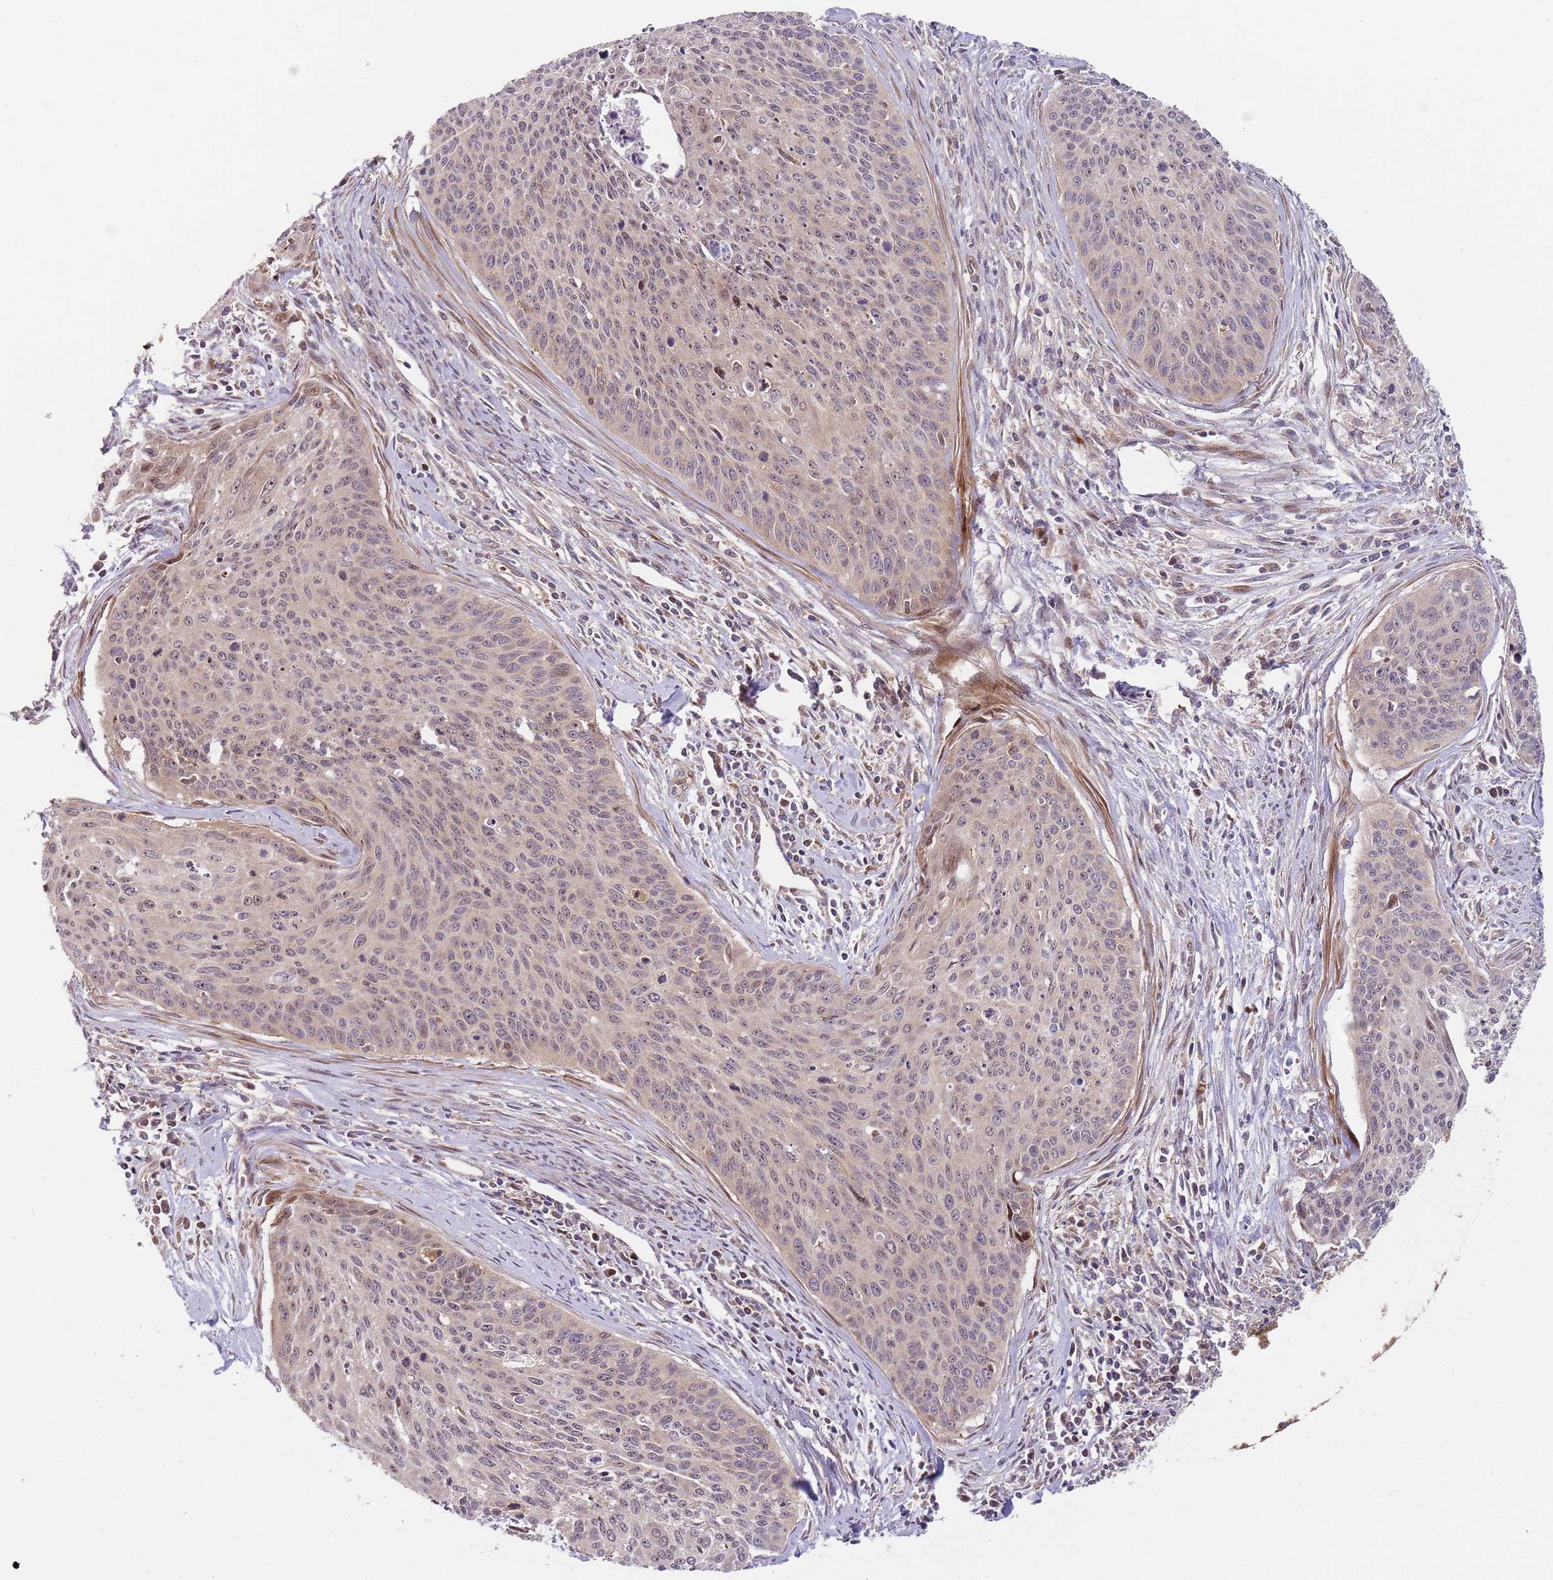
{"staining": {"intensity": "weak", "quantity": "<25%", "location": "nuclear"}, "tissue": "cervical cancer", "cell_type": "Tumor cells", "image_type": "cancer", "snomed": [{"axis": "morphology", "description": "Squamous cell carcinoma, NOS"}, {"axis": "topography", "description": "Cervix"}], "caption": "Immunohistochemistry of cervical cancer (squamous cell carcinoma) shows no positivity in tumor cells.", "gene": "GGA1", "patient": {"sex": "female", "age": 55}}